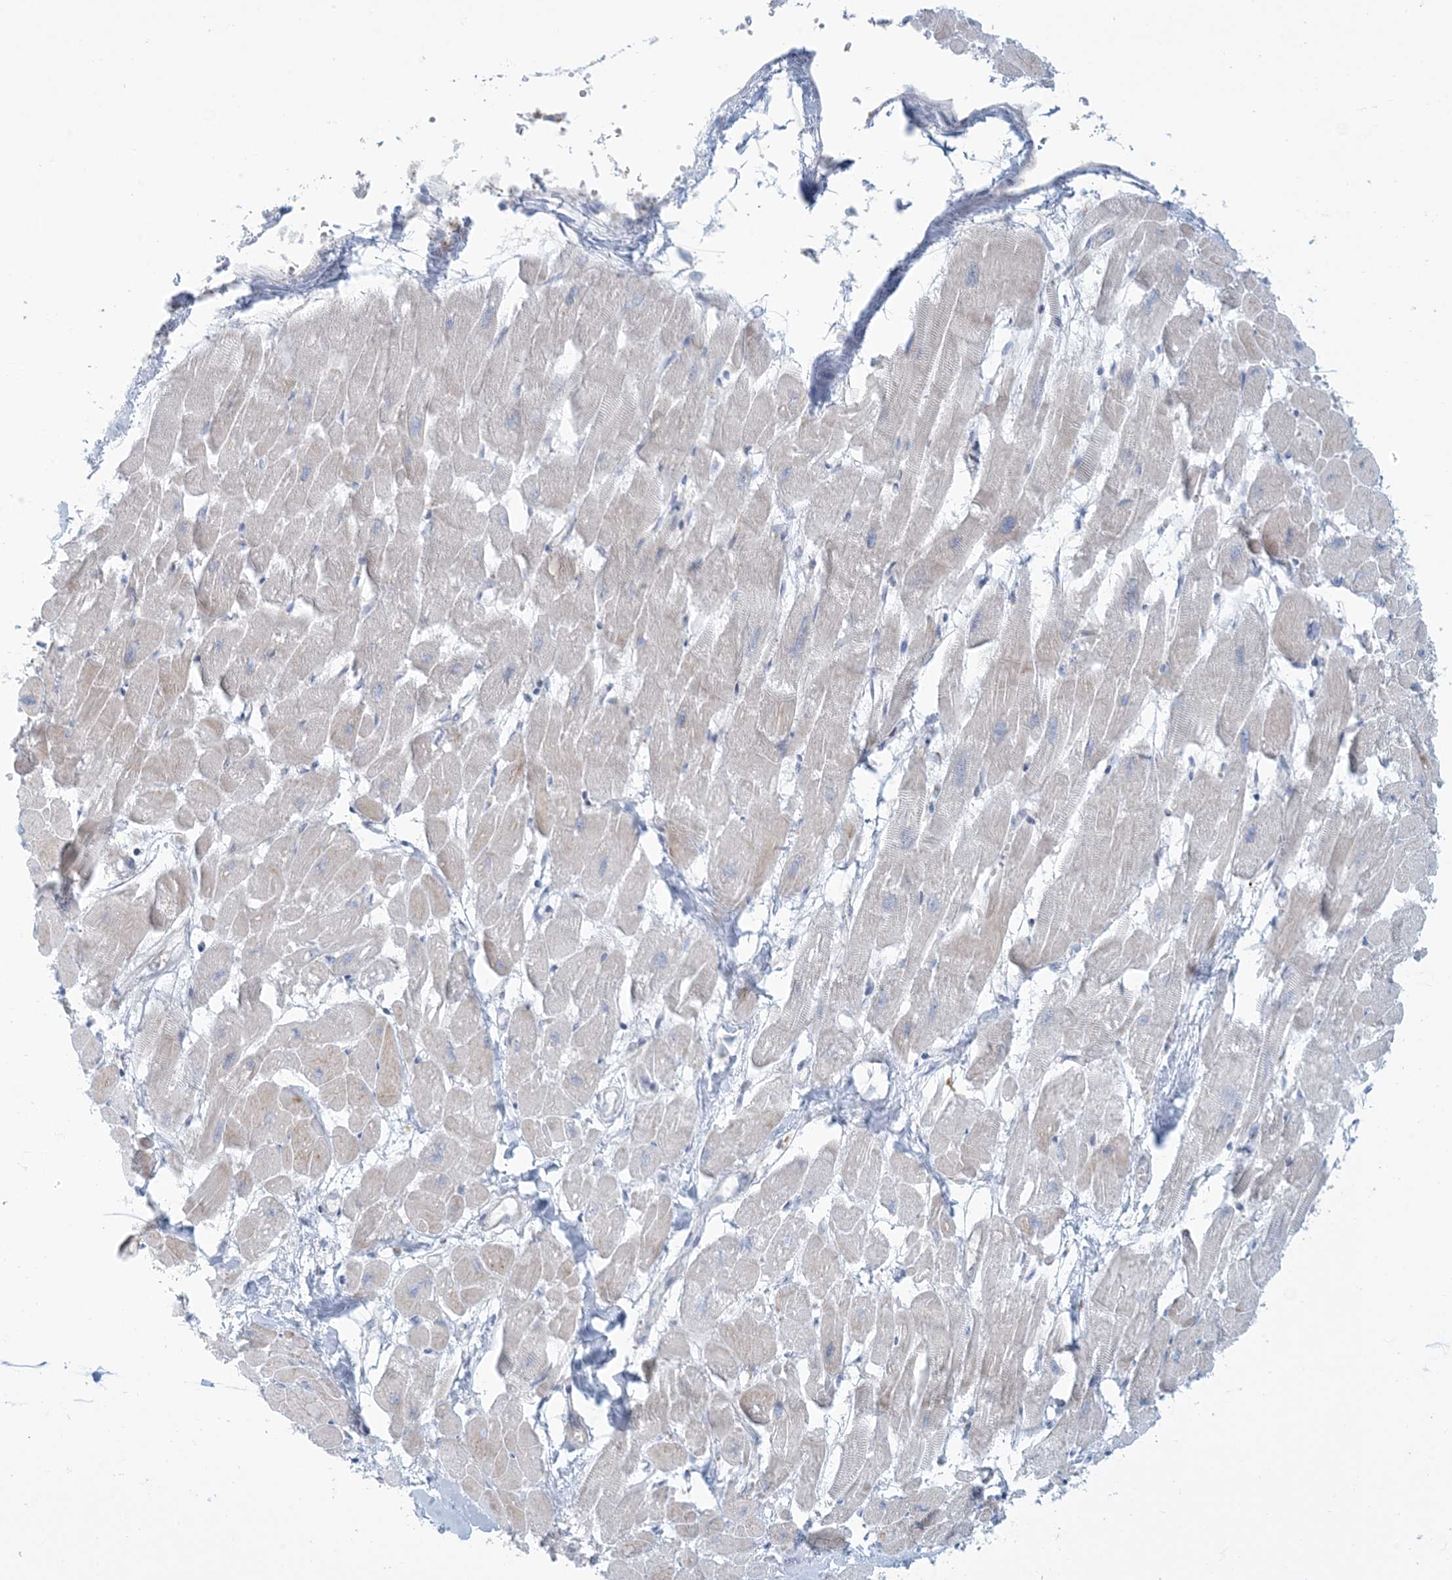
{"staining": {"intensity": "moderate", "quantity": "<25%", "location": "cytoplasmic/membranous"}, "tissue": "heart muscle", "cell_type": "Cardiomyocytes", "image_type": "normal", "snomed": [{"axis": "morphology", "description": "Normal tissue, NOS"}, {"axis": "topography", "description": "Heart"}], "caption": "There is low levels of moderate cytoplasmic/membranous staining in cardiomyocytes of benign heart muscle, as demonstrated by immunohistochemical staining (brown color).", "gene": "AFTPH", "patient": {"sex": "female", "age": 54}}